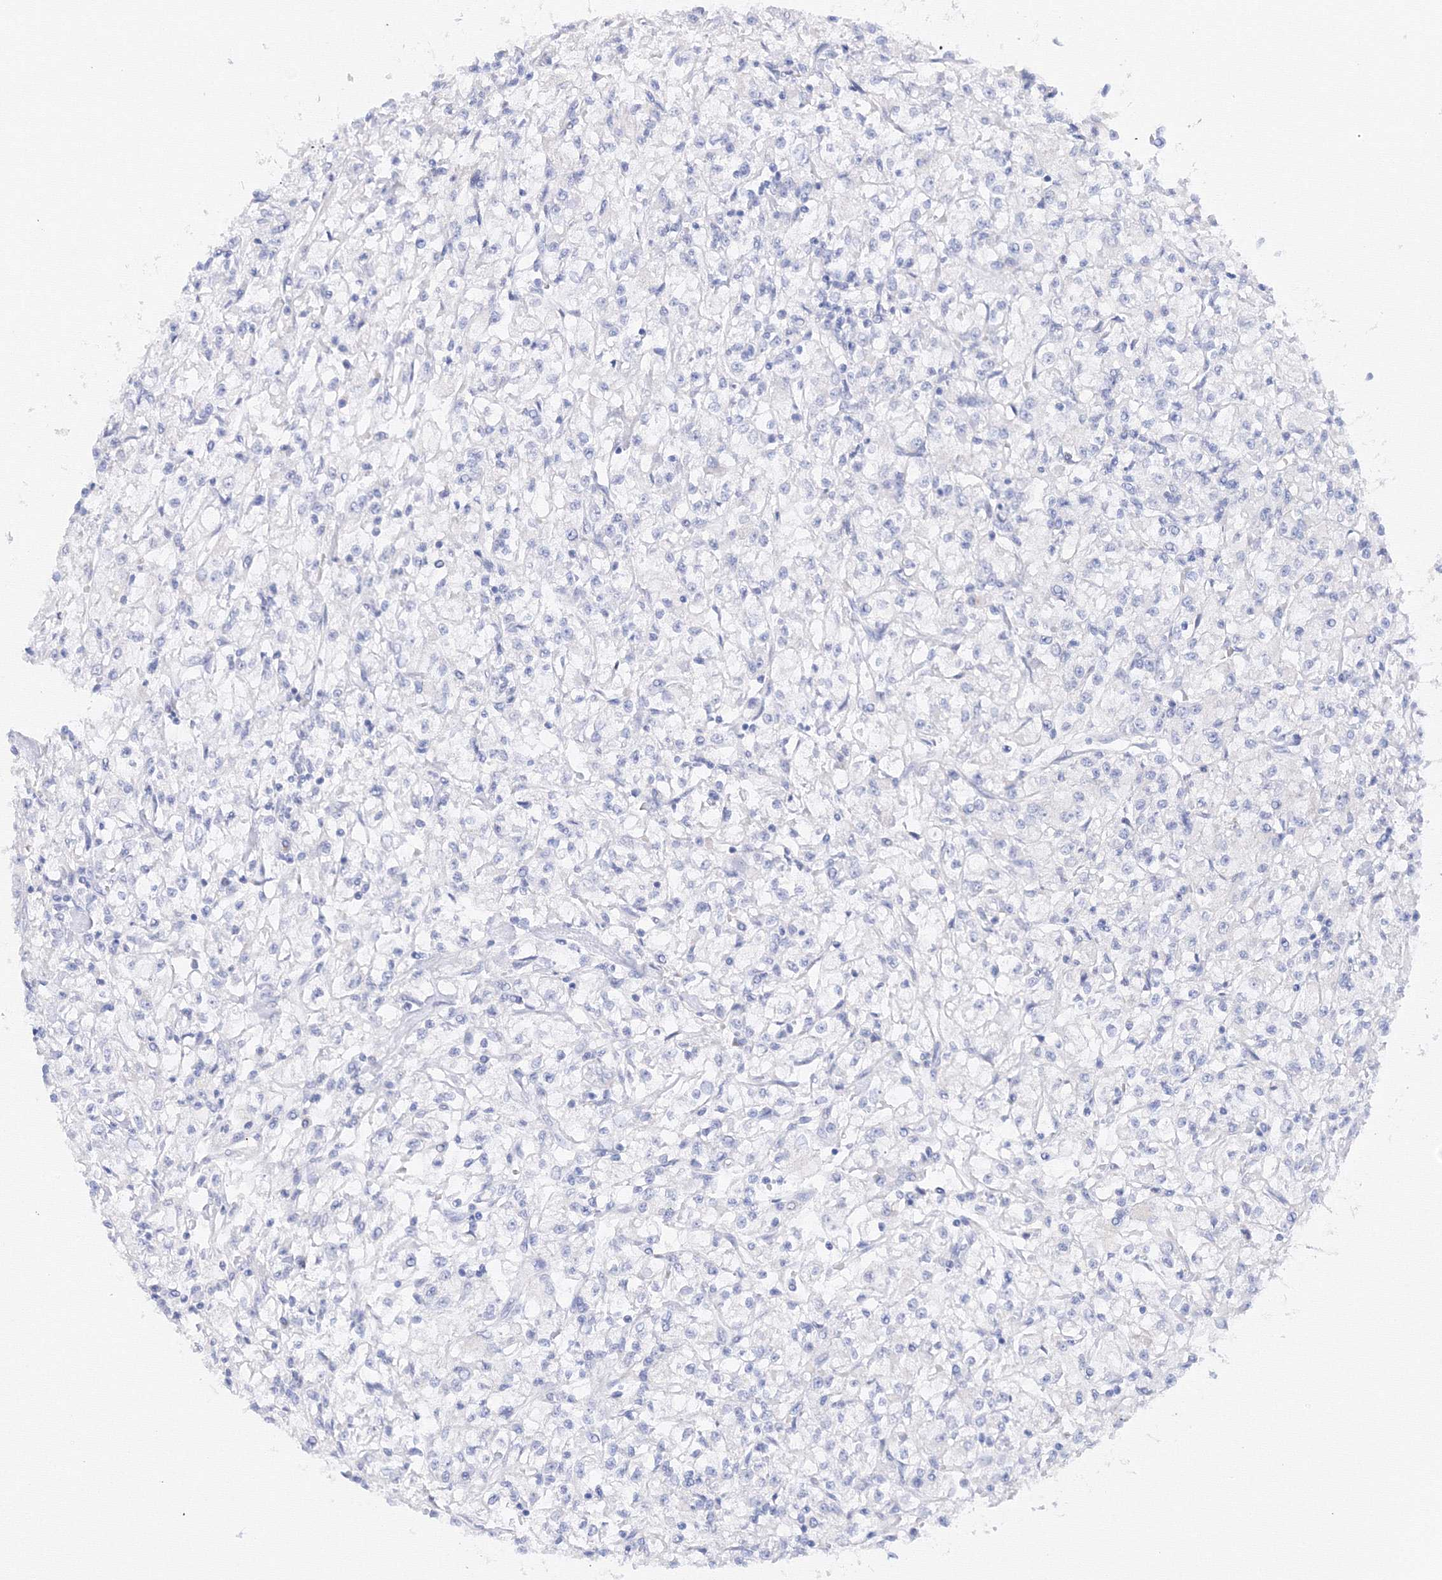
{"staining": {"intensity": "negative", "quantity": "none", "location": "none"}, "tissue": "renal cancer", "cell_type": "Tumor cells", "image_type": "cancer", "snomed": [{"axis": "morphology", "description": "Adenocarcinoma, NOS"}, {"axis": "topography", "description": "Kidney"}], "caption": "This image is of renal cancer (adenocarcinoma) stained with IHC to label a protein in brown with the nuclei are counter-stained blue. There is no expression in tumor cells. Nuclei are stained in blue.", "gene": "TAMM41", "patient": {"sex": "female", "age": 59}}